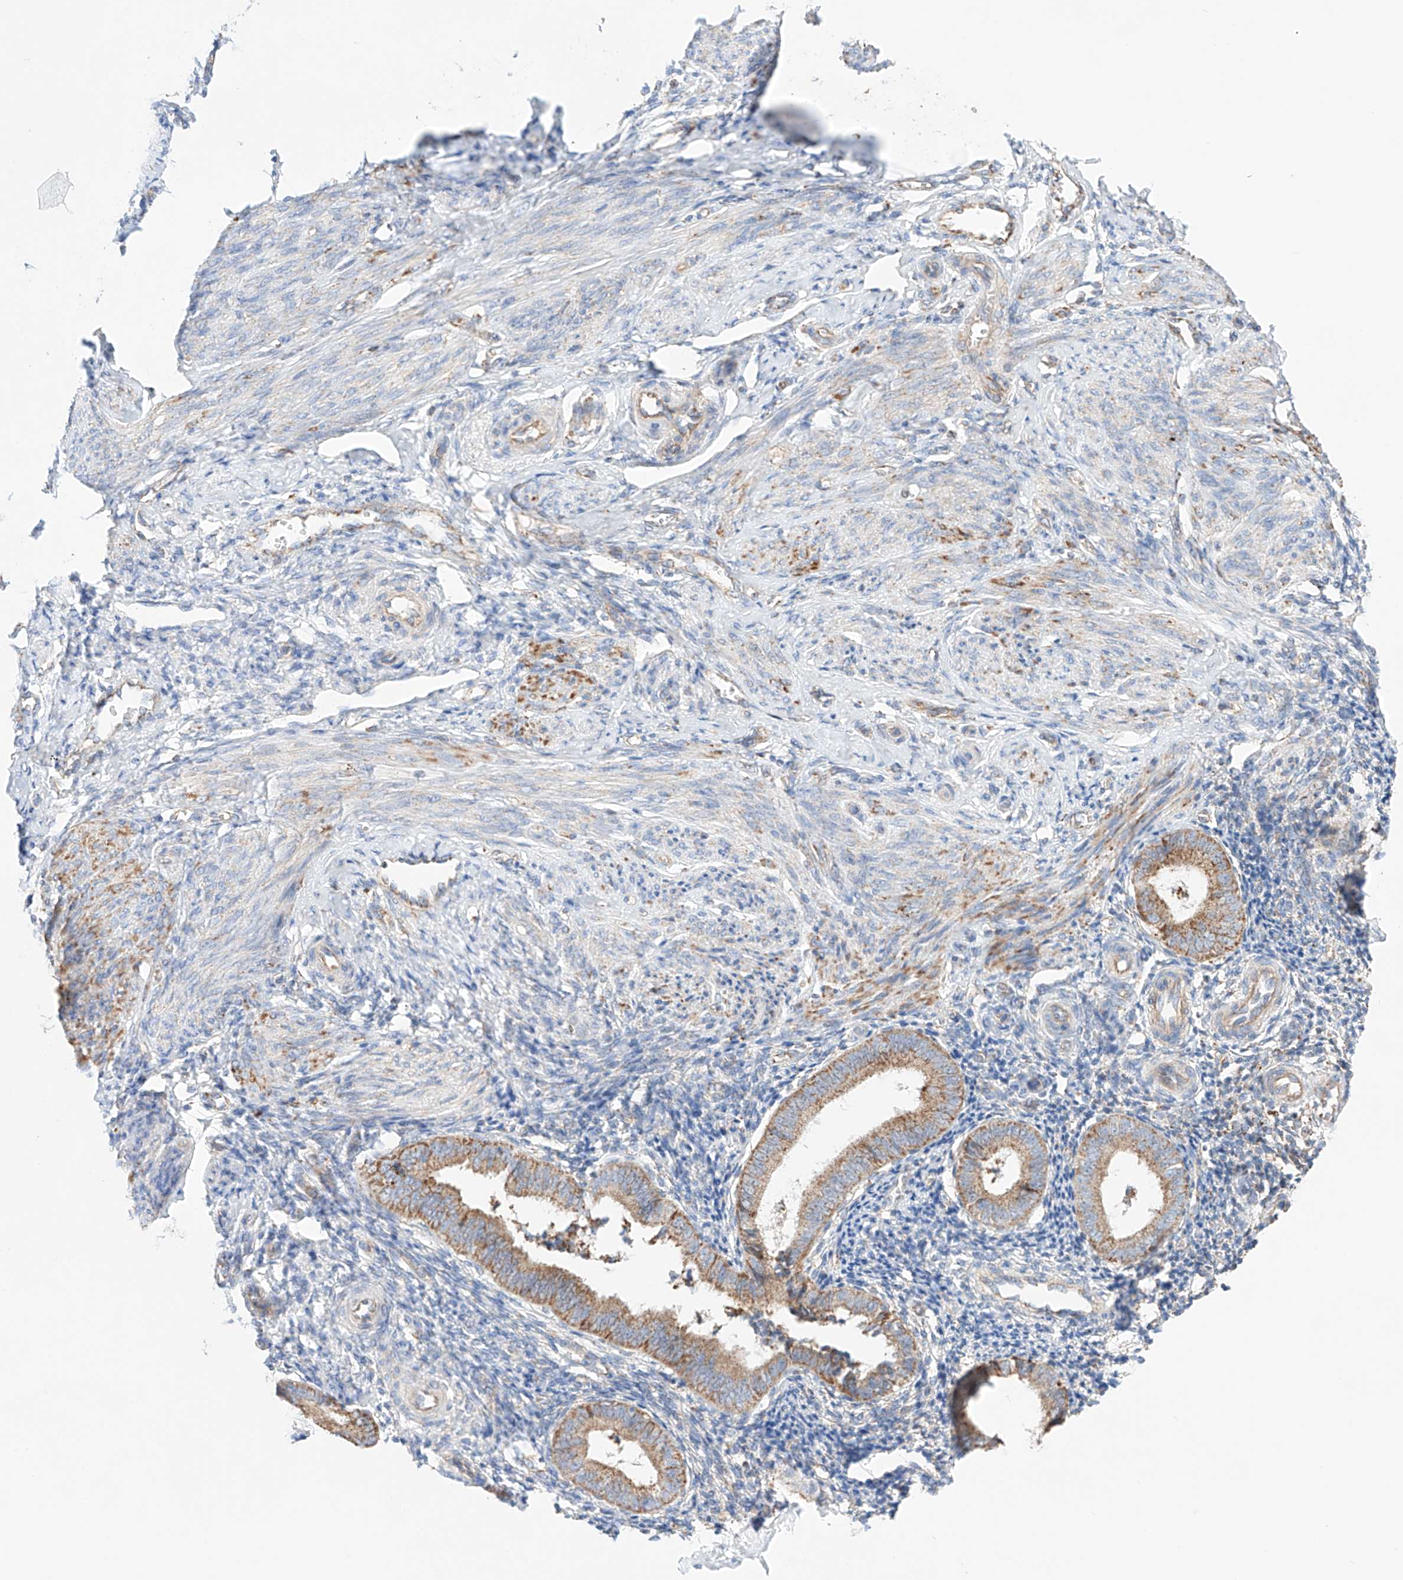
{"staining": {"intensity": "negative", "quantity": "none", "location": "none"}, "tissue": "endometrium", "cell_type": "Cells in endometrial stroma", "image_type": "normal", "snomed": [{"axis": "morphology", "description": "Normal tissue, NOS"}, {"axis": "topography", "description": "Uterus"}, {"axis": "topography", "description": "Endometrium"}], "caption": "The histopathology image exhibits no significant positivity in cells in endometrial stroma of endometrium.", "gene": "KTI12", "patient": {"sex": "female", "age": 48}}